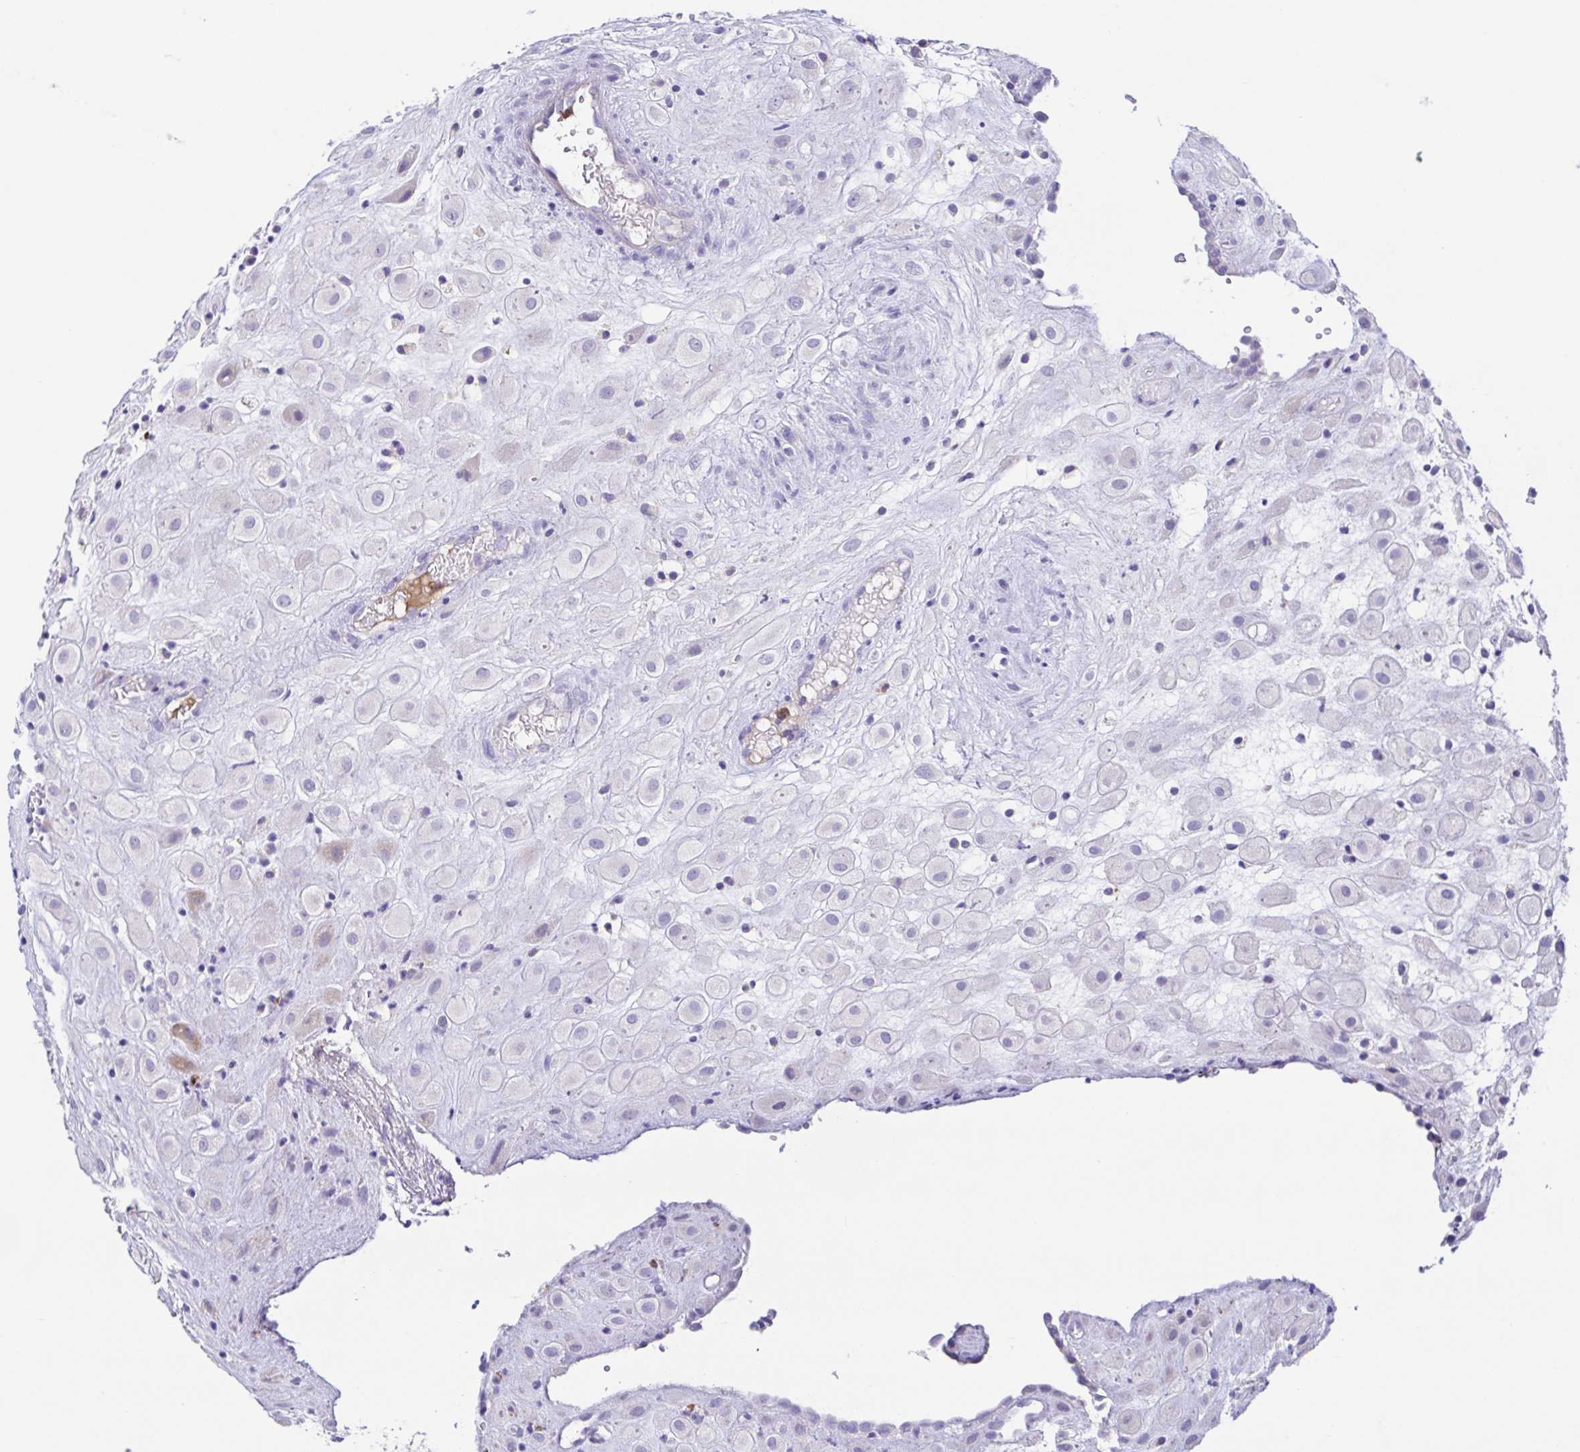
{"staining": {"intensity": "negative", "quantity": "none", "location": "none"}, "tissue": "placenta", "cell_type": "Decidual cells", "image_type": "normal", "snomed": [{"axis": "morphology", "description": "Normal tissue, NOS"}, {"axis": "topography", "description": "Placenta"}], "caption": "Protein analysis of unremarkable placenta exhibits no significant staining in decidual cells. (DAB immunohistochemistry visualized using brightfield microscopy, high magnification).", "gene": "ARPP21", "patient": {"sex": "female", "age": 24}}